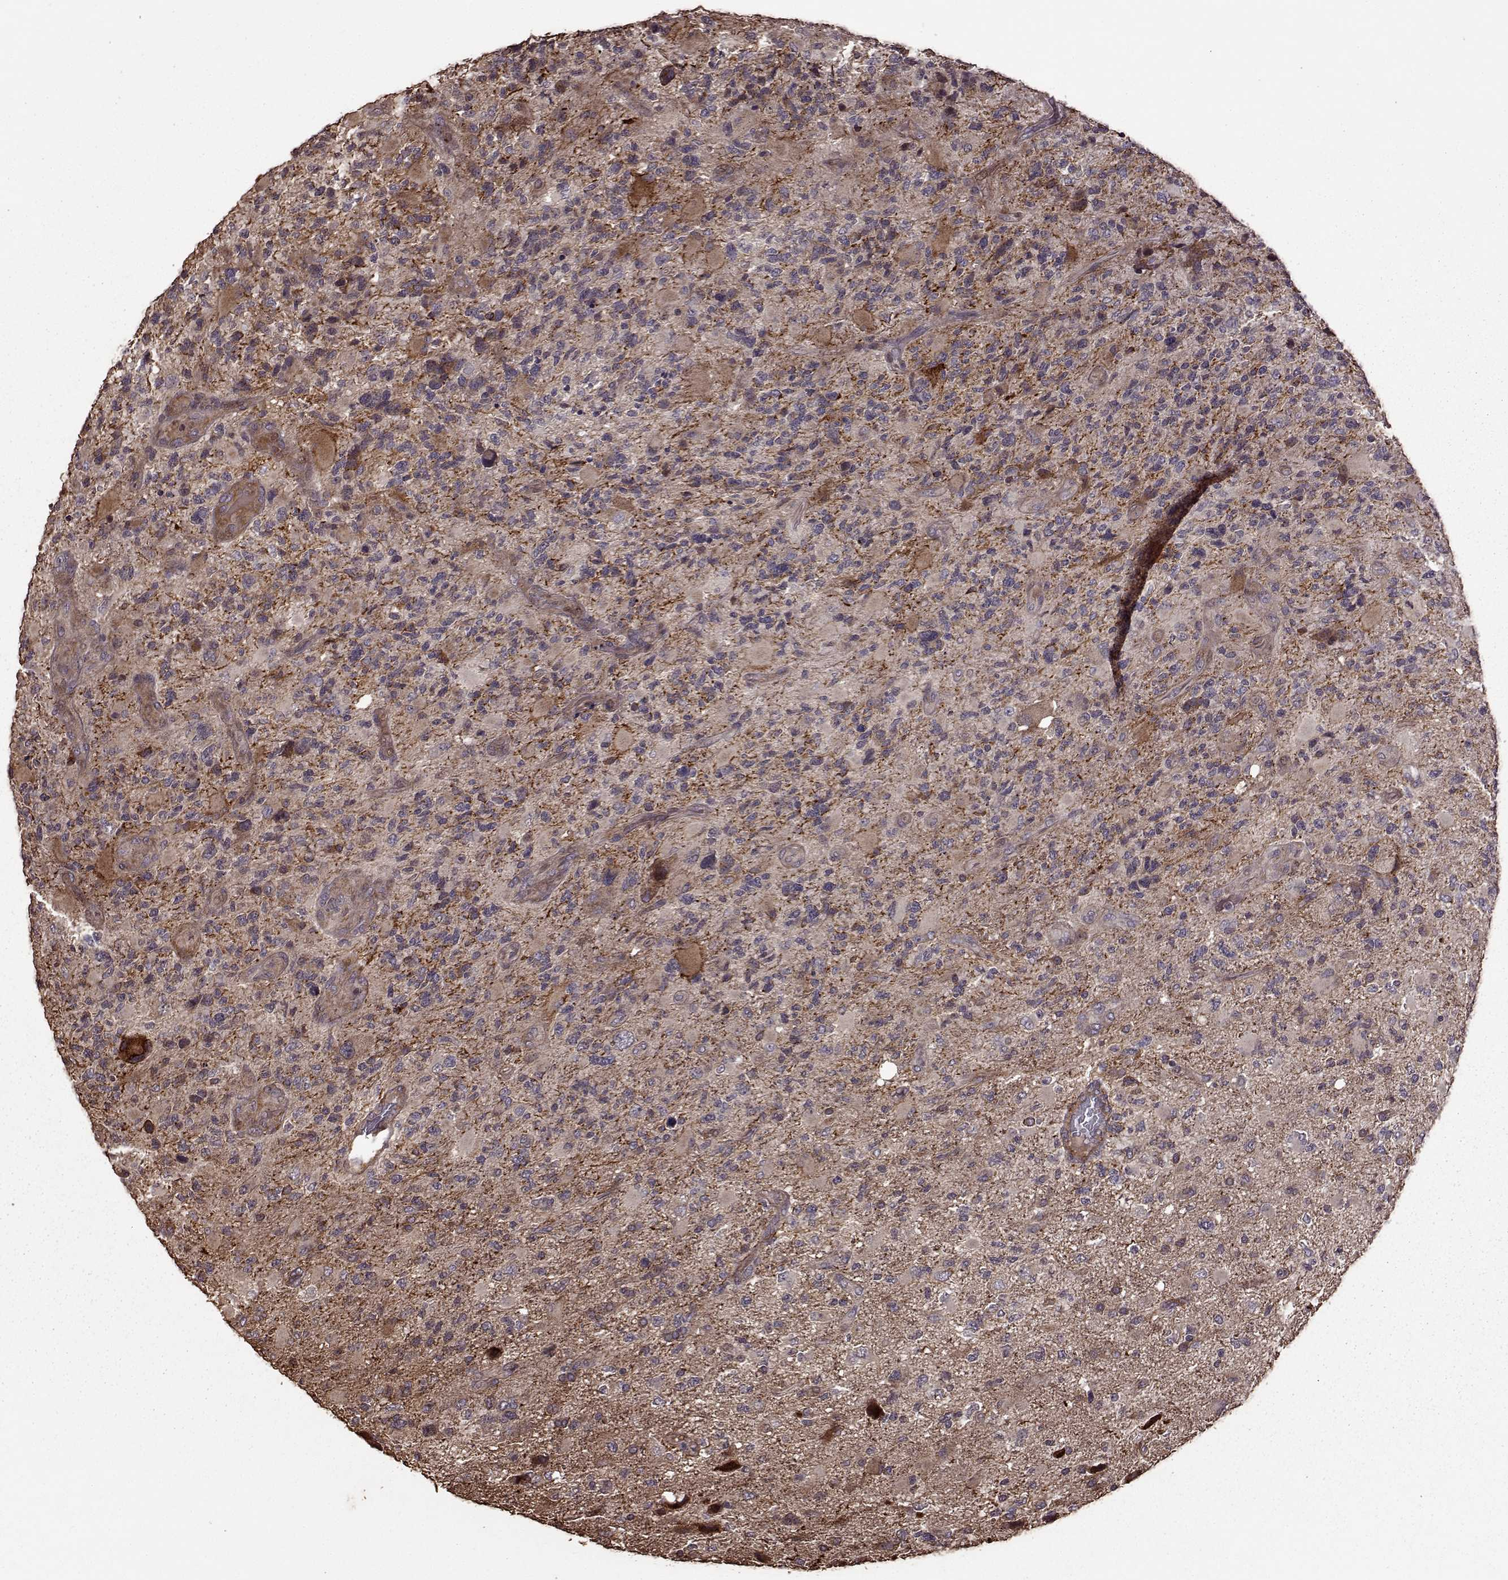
{"staining": {"intensity": "weak", "quantity": ">75%", "location": "cytoplasmic/membranous"}, "tissue": "glioma", "cell_type": "Tumor cells", "image_type": "cancer", "snomed": [{"axis": "morphology", "description": "Glioma, malignant, High grade"}, {"axis": "topography", "description": "Brain"}], "caption": "This micrograph reveals immunohistochemistry (IHC) staining of glioma, with low weak cytoplasmic/membranous staining in approximately >75% of tumor cells.", "gene": "FBXW11", "patient": {"sex": "female", "age": 71}}